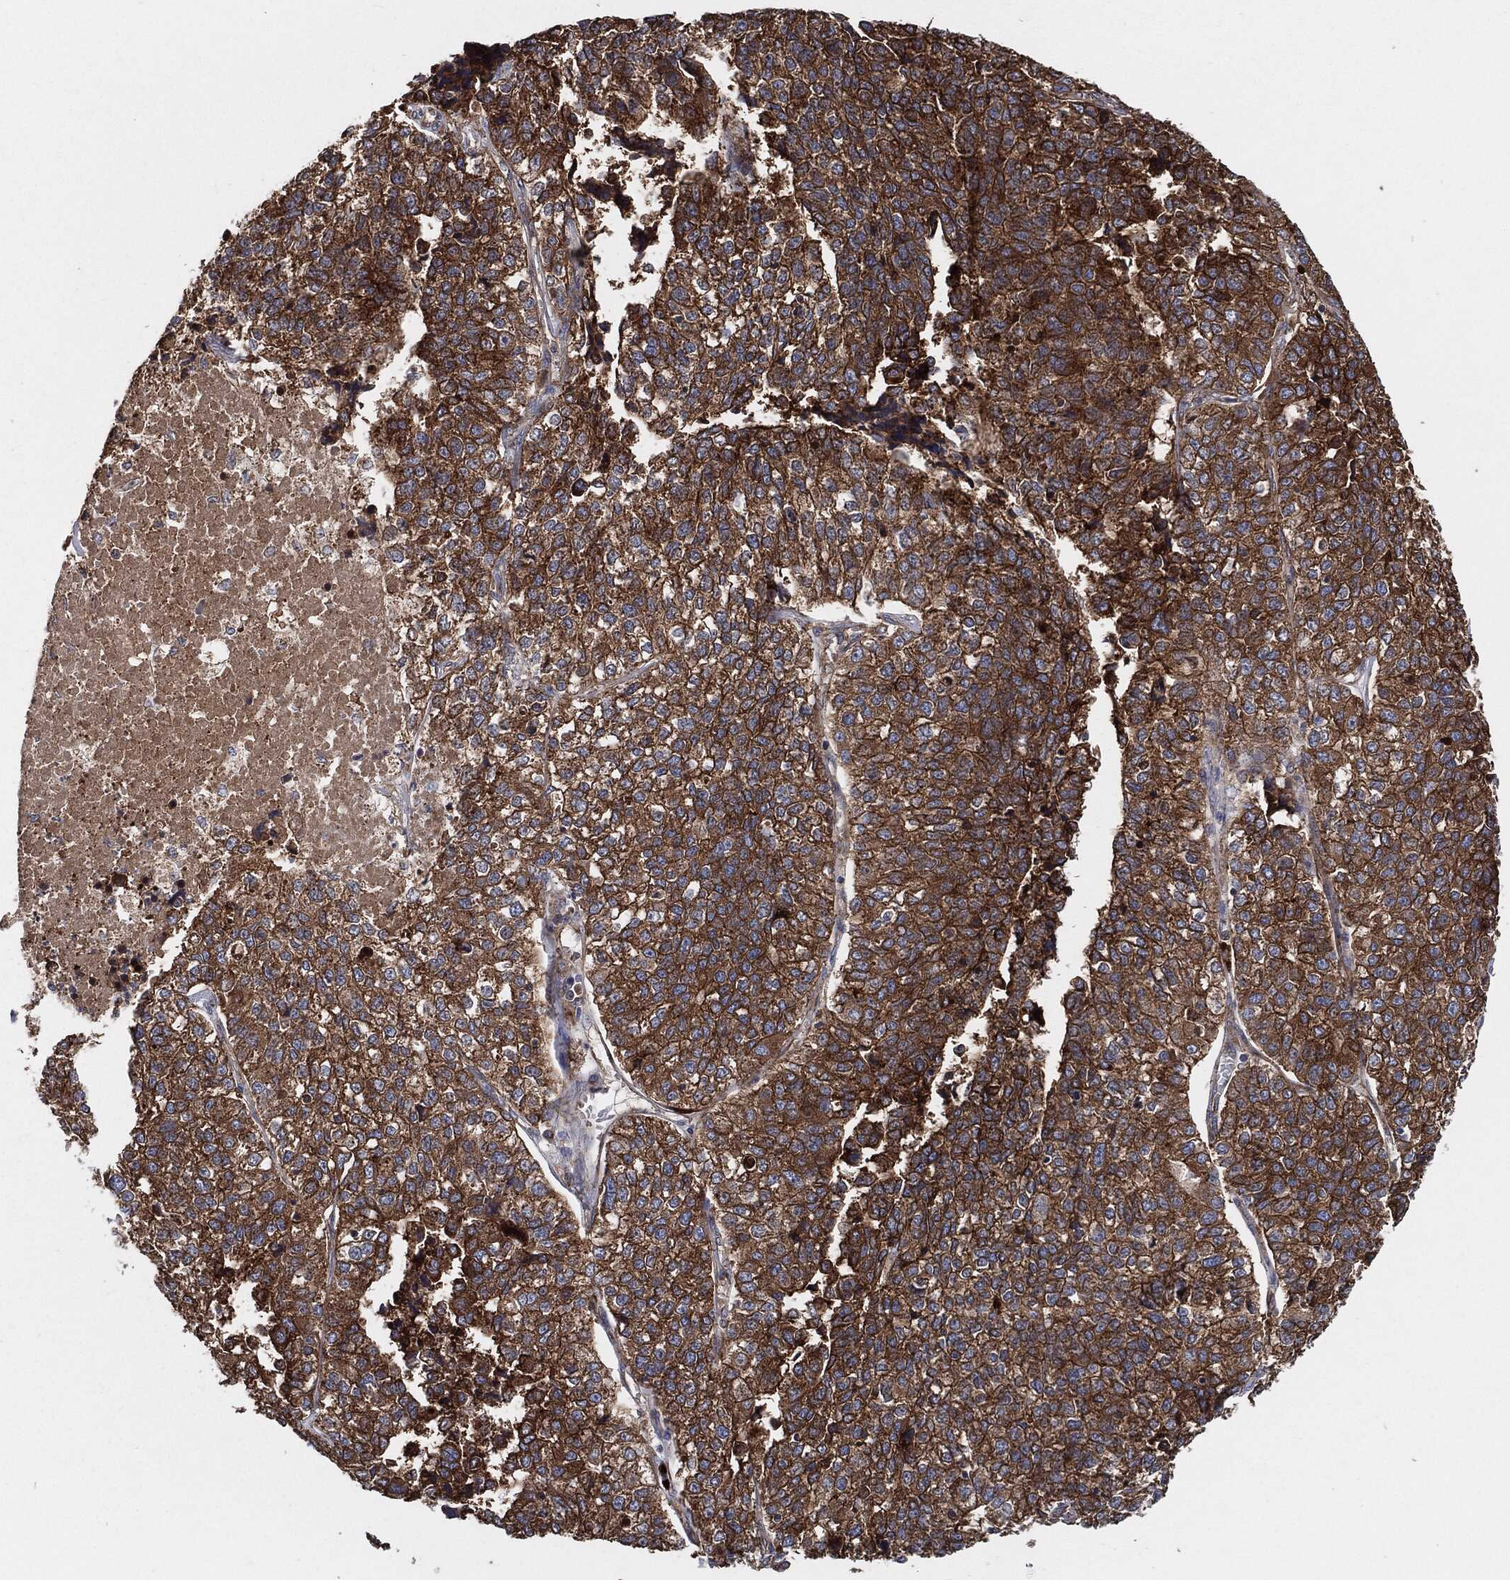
{"staining": {"intensity": "strong", "quantity": "25%-75%", "location": "cytoplasmic/membranous"}, "tissue": "lung cancer", "cell_type": "Tumor cells", "image_type": "cancer", "snomed": [{"axis": "morphology", "description": "Adenocarcinoma, NOS"}, {"axis": "topography", "description": "Lung"}], "caption": "IHC photomicrograph of neoplastic tissue: lung cancer stained using immunohistochemistry displays high levels of strong protein expression localized specifically in the cytoplasmic/membranous of tumor cells, appearing as a cytoplasmic/membranous brown color.", "gene": "CTNNA1", "patient": {"sex": "male", "age": 49}}